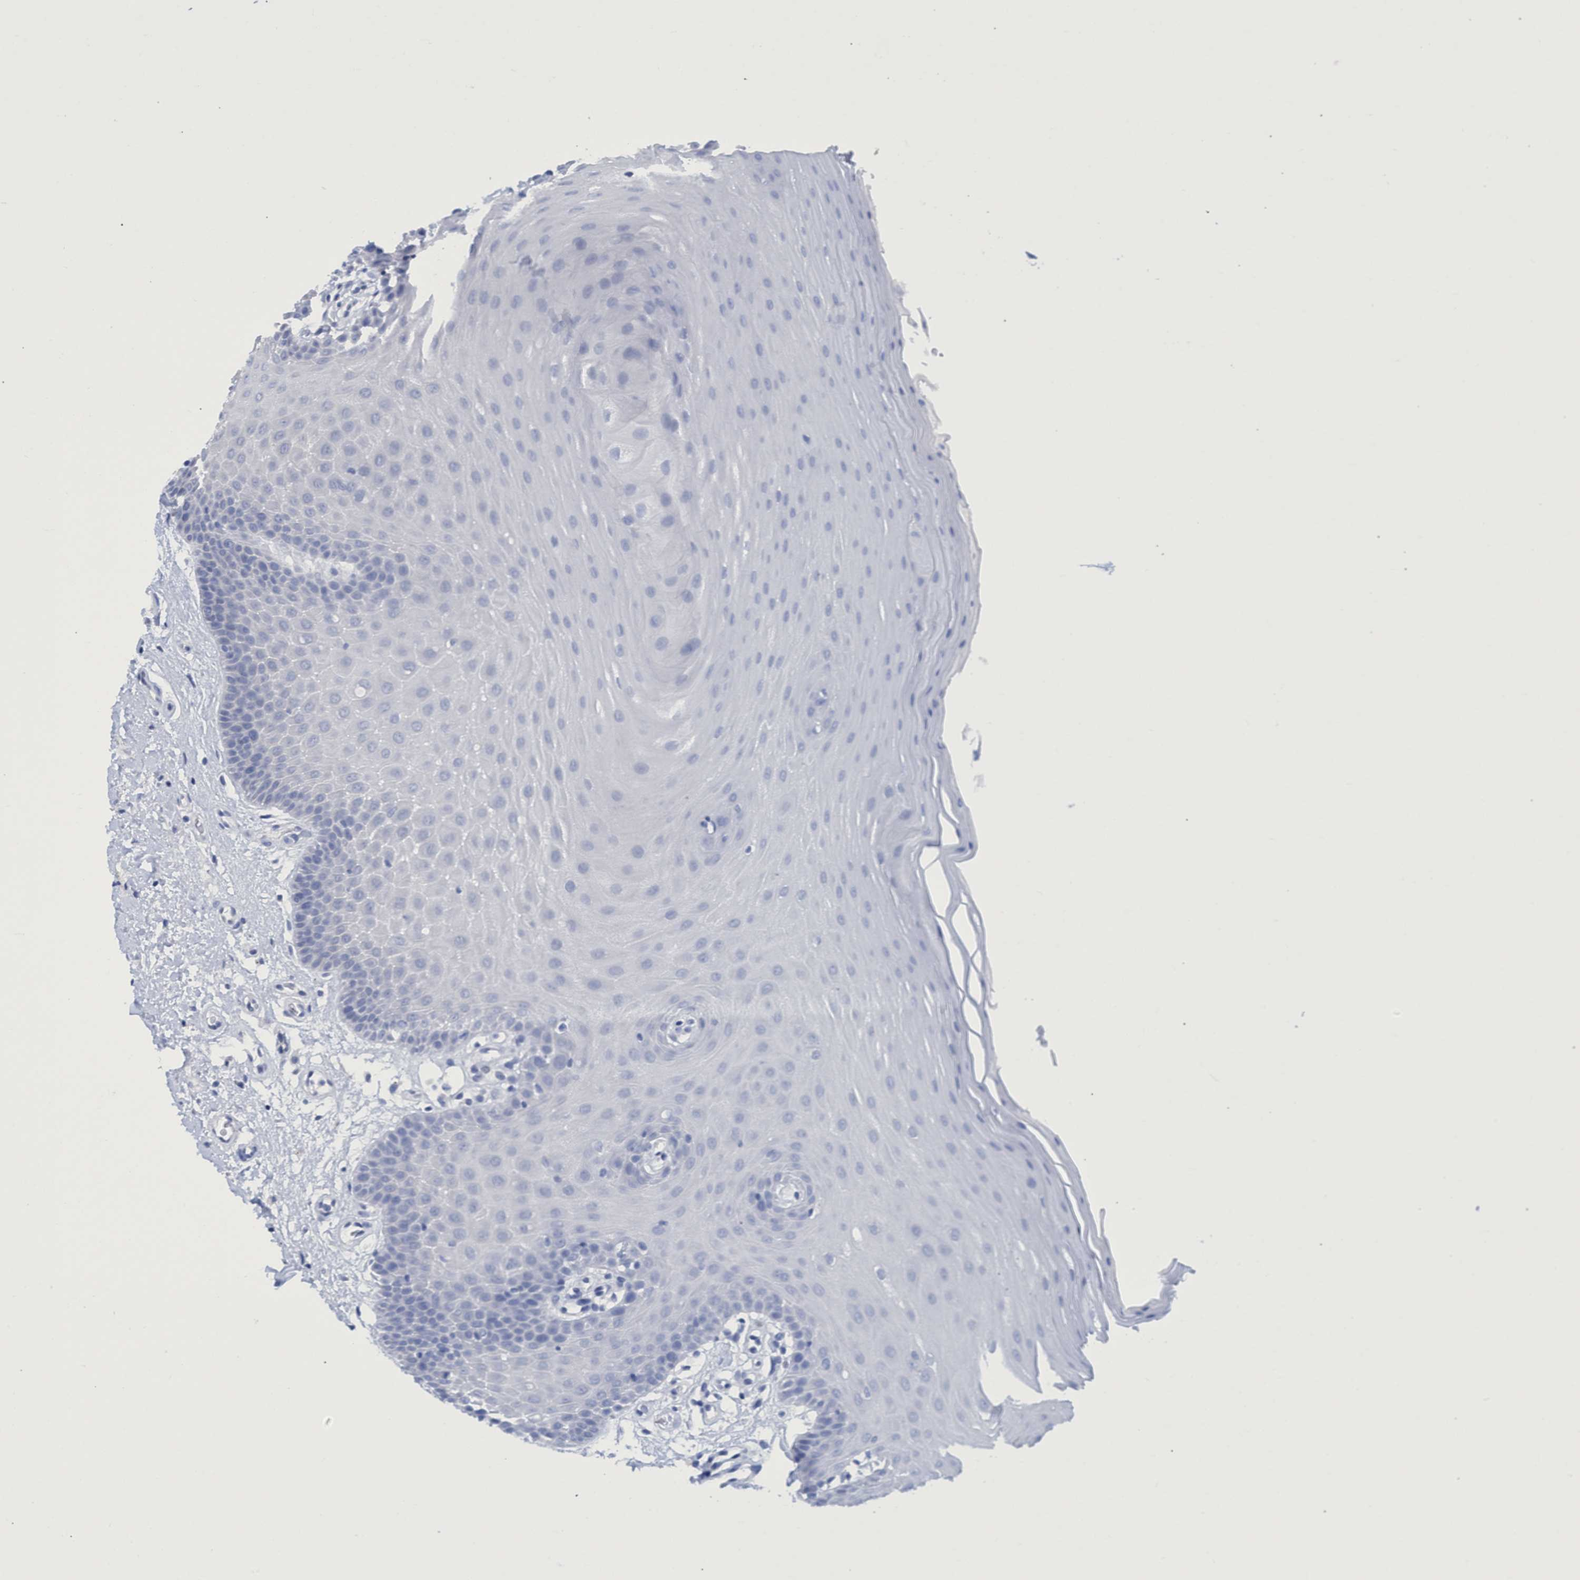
{"staining": {"intensity": "negative", "quantity": "none", "location": "none"}, "tissue": "oral mucosa", "cell_type": "Squamous epithelial cells", "image_type": "normal", "snomed": [{"axis": "morphology", "description": "Normal tissue, NOS"}, {"axis": "morphology", "description": "Squamous cell carcinoma, NOS"}, {"axis": "topography", "description": "Oral tissue"}, {"axis": "topography", "description": "Head-Neck"}], "caption": "Oral mucosa stained for a protein using IHC reveals no staining squamous epithelial cells.", "gene": "PNPO", "patient": {"sex": "male", "age": 71}}